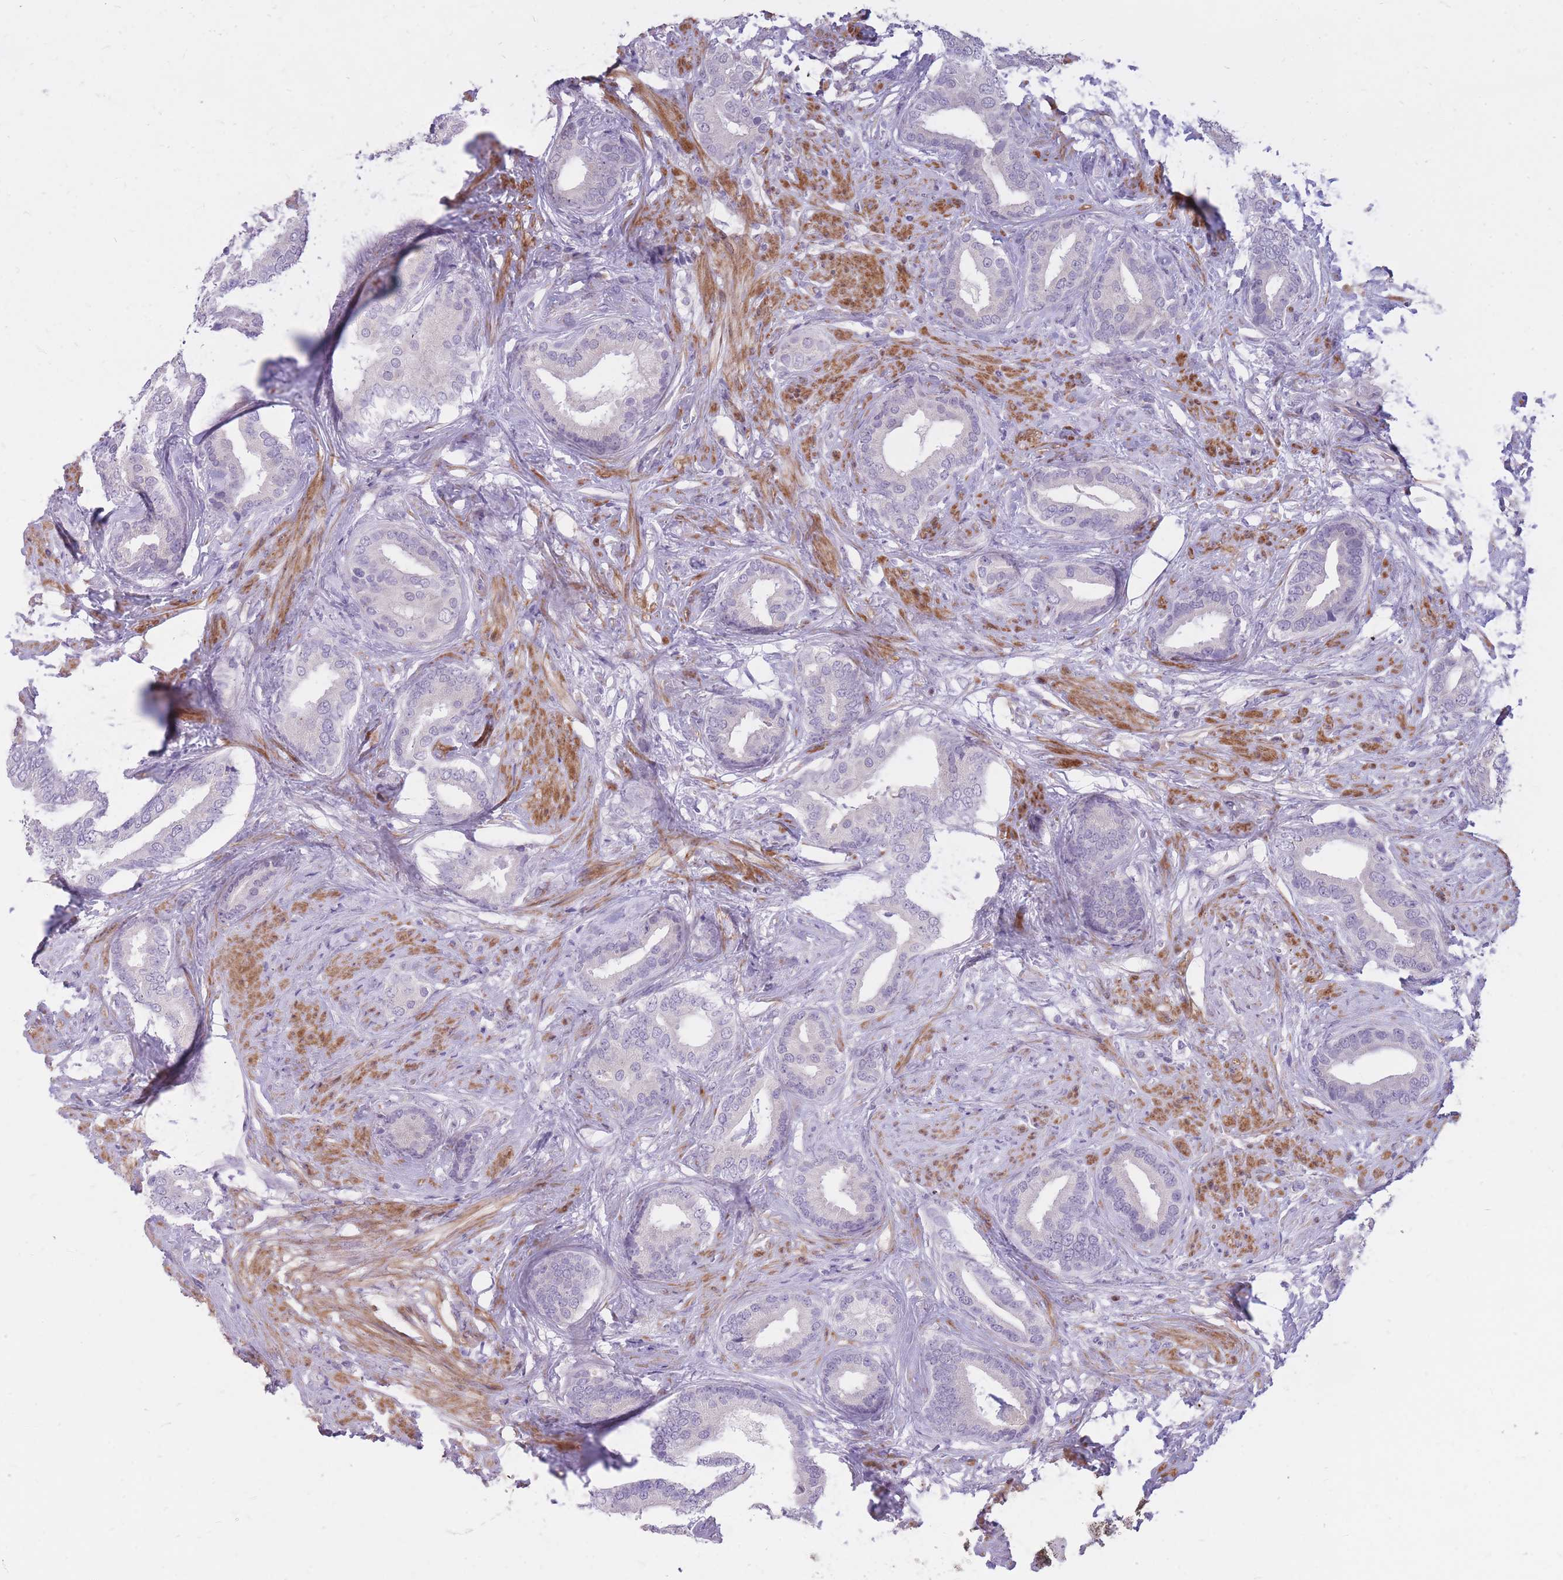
{"staining": {"intensity": "moderate", "quantity": "<25%", "location": "cytoplasmic/membranous"}, "tissue": "prostate cancer", "cell_type": "Tumor cells", "image_type": "cancer", "snomed": [{"axis": "morphology", "description": "Adenocarcinoma, High grade"}, {"axis": "topography", "description": "Prostate"}], "caption": "A low amount of moderate cytoplasmic/membranous positivity is identified in approximately <25% of tumor cells in adenocarcinoma (high-grade) (prostate) tissue.", "gene": "RNF170", "patient": {"sex": "male", "age": 55}}